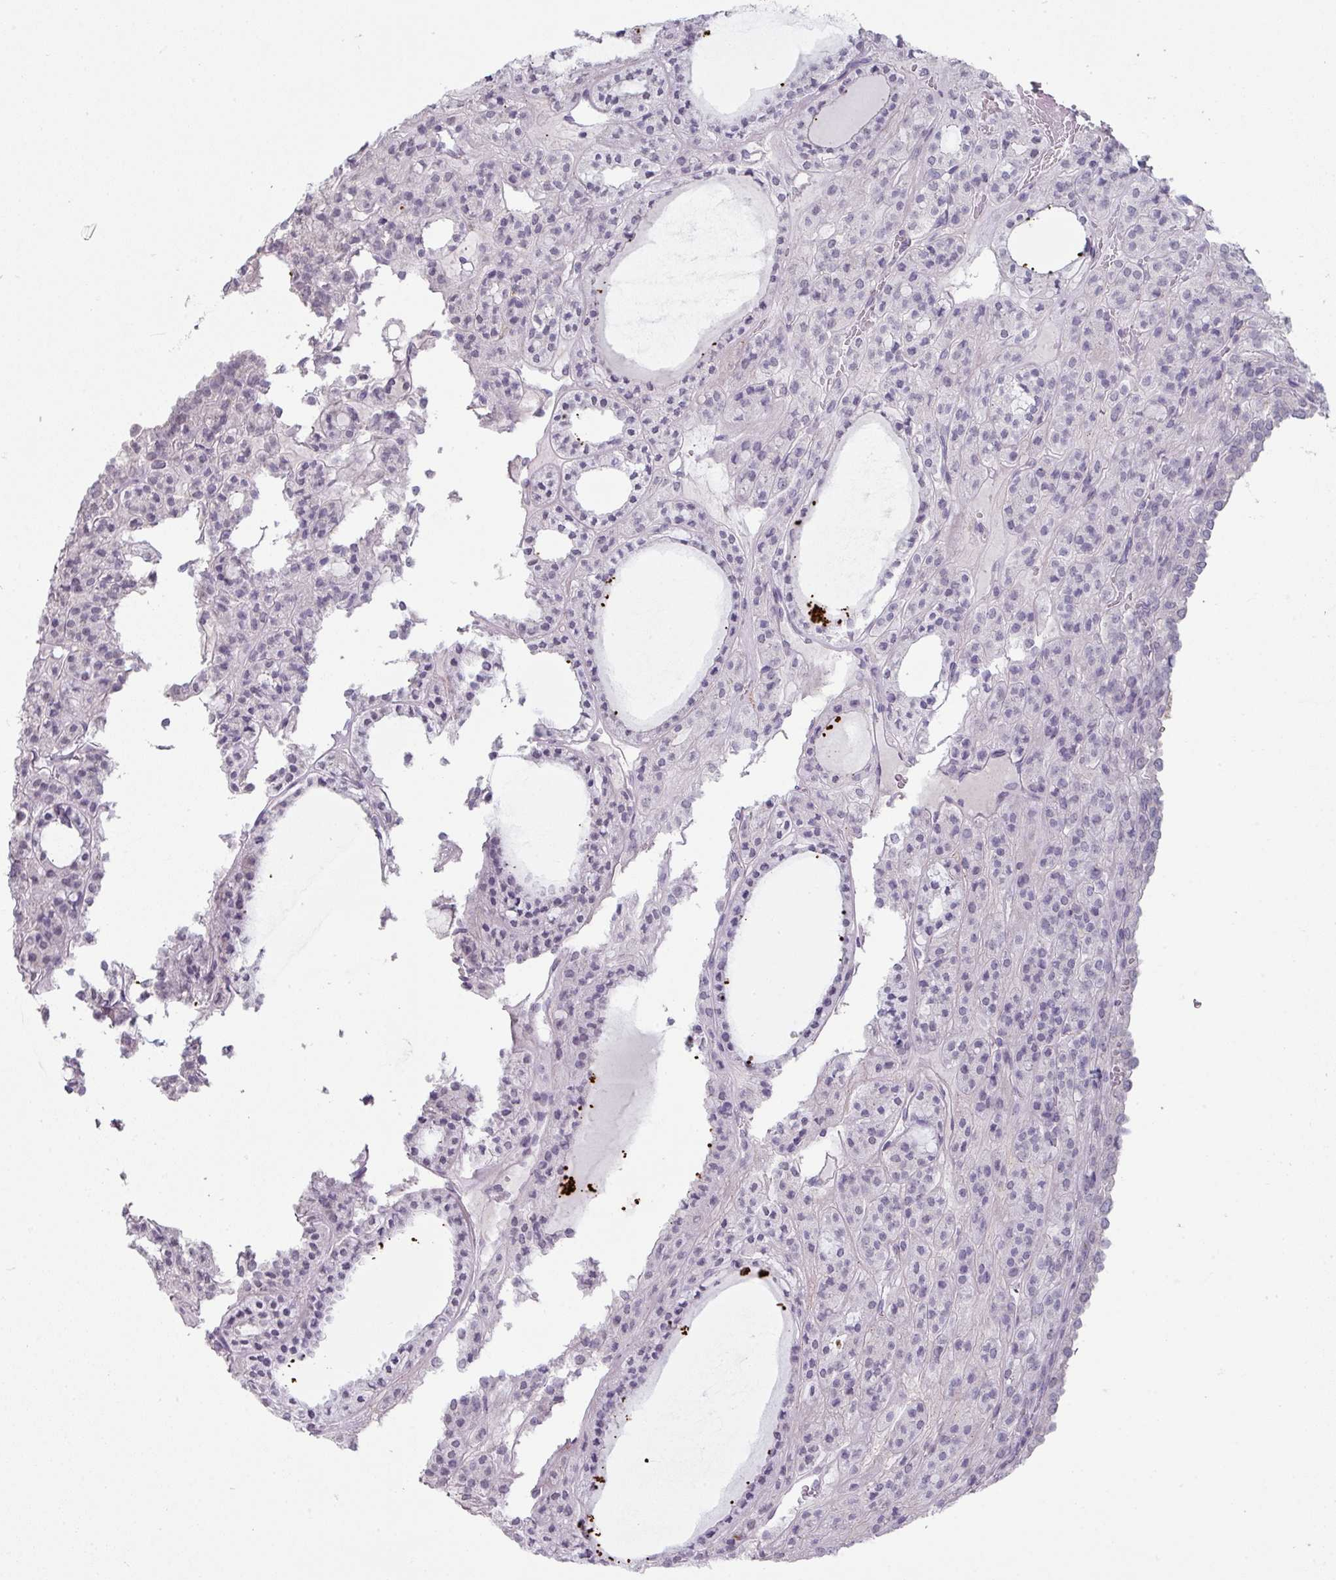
{"staining": {"intensity": "negative", "quantity": "none", "location": "none"}, "tissue": "thyroid cancer", "cell_type": "Tumor cells", "image_type": "cancer", "snomed": [{"axis": "morphology", "description": "Follicular adenoma carcinoma, NOS"}, {"axis": "topography", "description": "Thyroid gland"}], "caption": "DAB (3,3'-diaminobenzidine) immunohistochemical staining of human thyroid cancer (follicular adenoma carcinoma) displays no significant positivity in tumor cells.", "gene": "MAGEC3", "patient": {"sex": "female", "age": 63}}